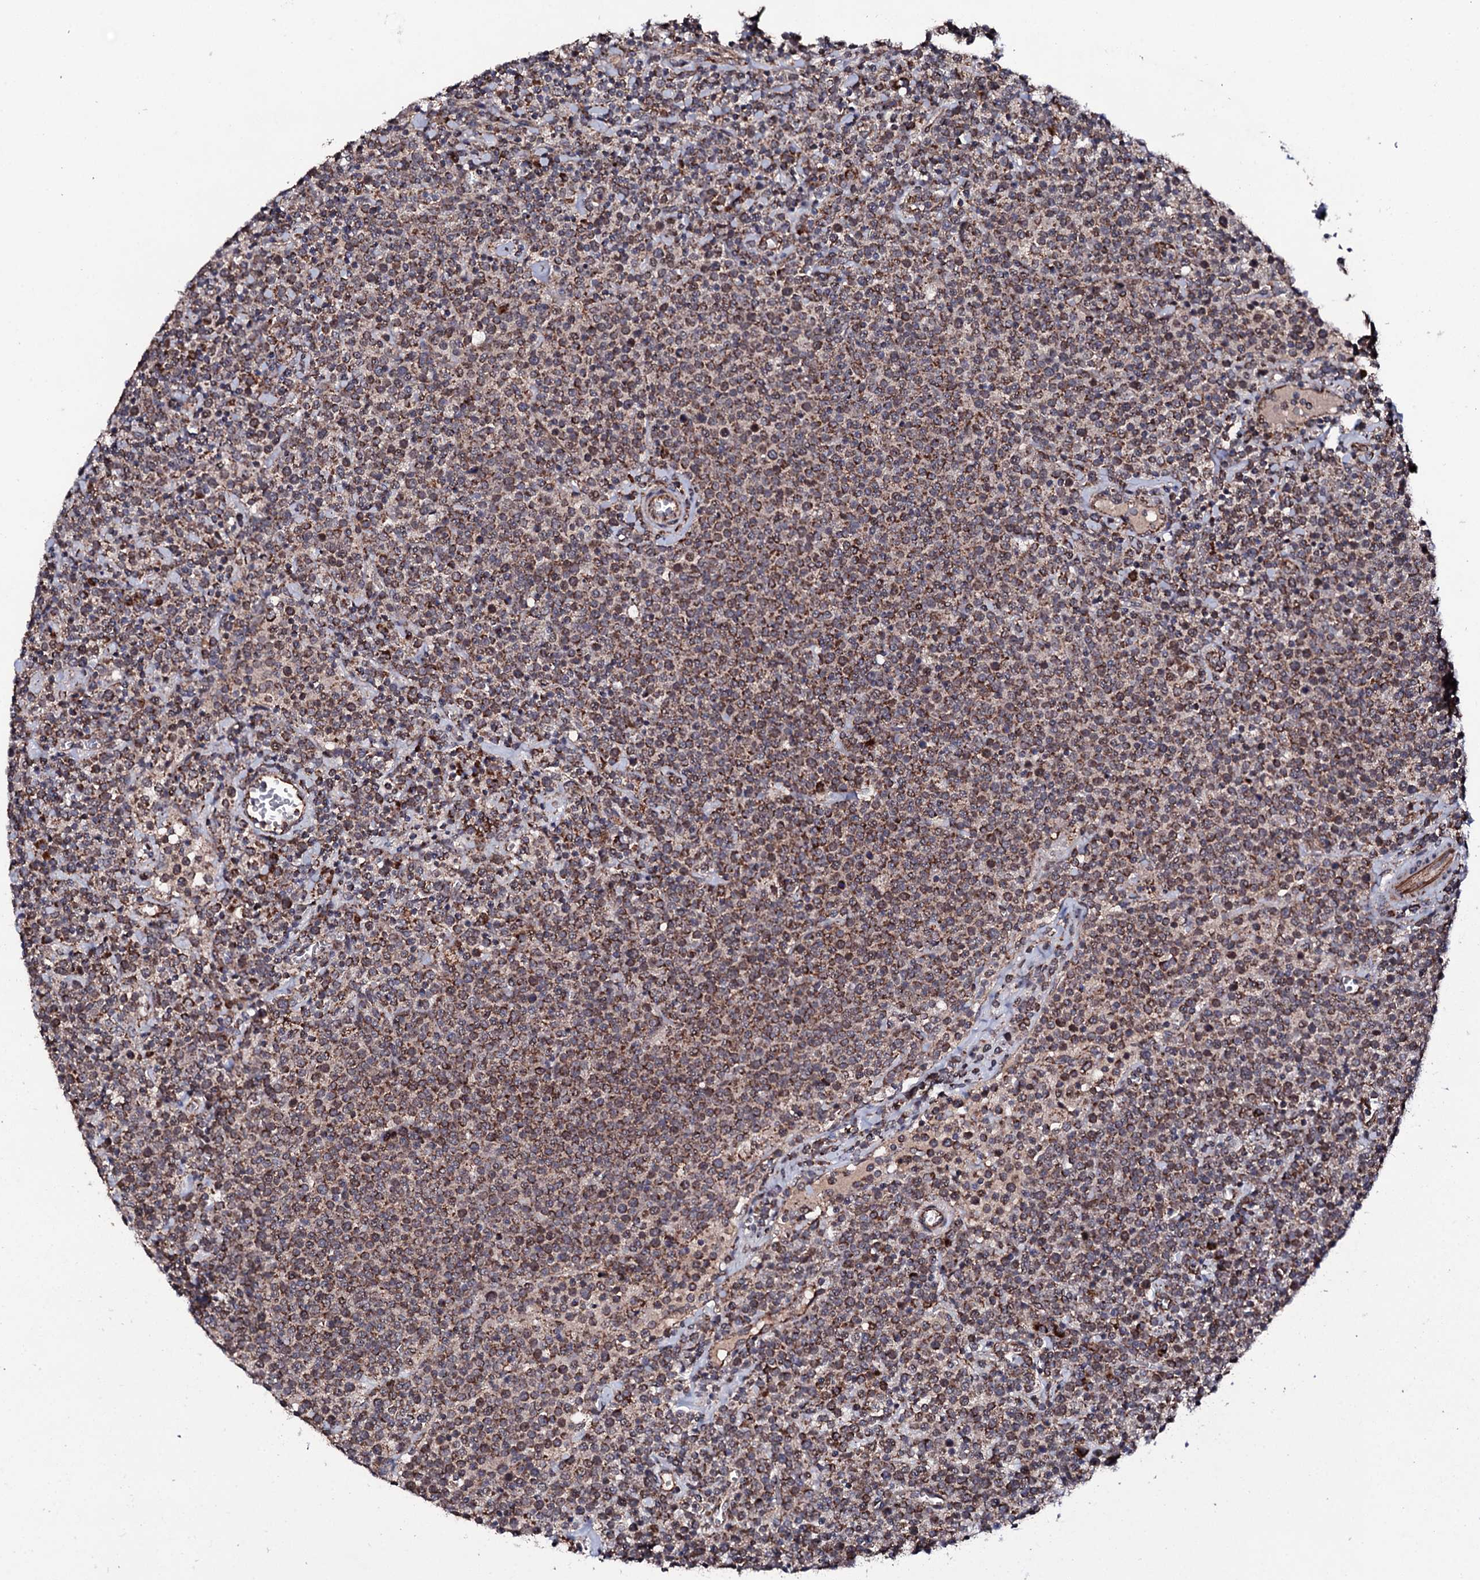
{"staining": {"intensity": "moderate", "quantity": ">75%", "location": "cytoplasmic/membranous"}, "tissue": "lymphoma", "cell_type": "Tumor cells", "image_type": "cancer", "snomed": [{"axis": "morphology", "description": "Malignant lymphoma, non-Hodgkin's type, High grade"}, {"axis": "topography", "description": "Lymph node"}], "caption": "This photomicrograph displays lymphoma stained with IHC to label a protein in brown. The cytoplasmic/membranous of tumor cells show moderate positivity for the protein. Nuclei are counter-stained blue.", "gene": "MTIF3", "patient": {"sex": "male", "age": 61}}